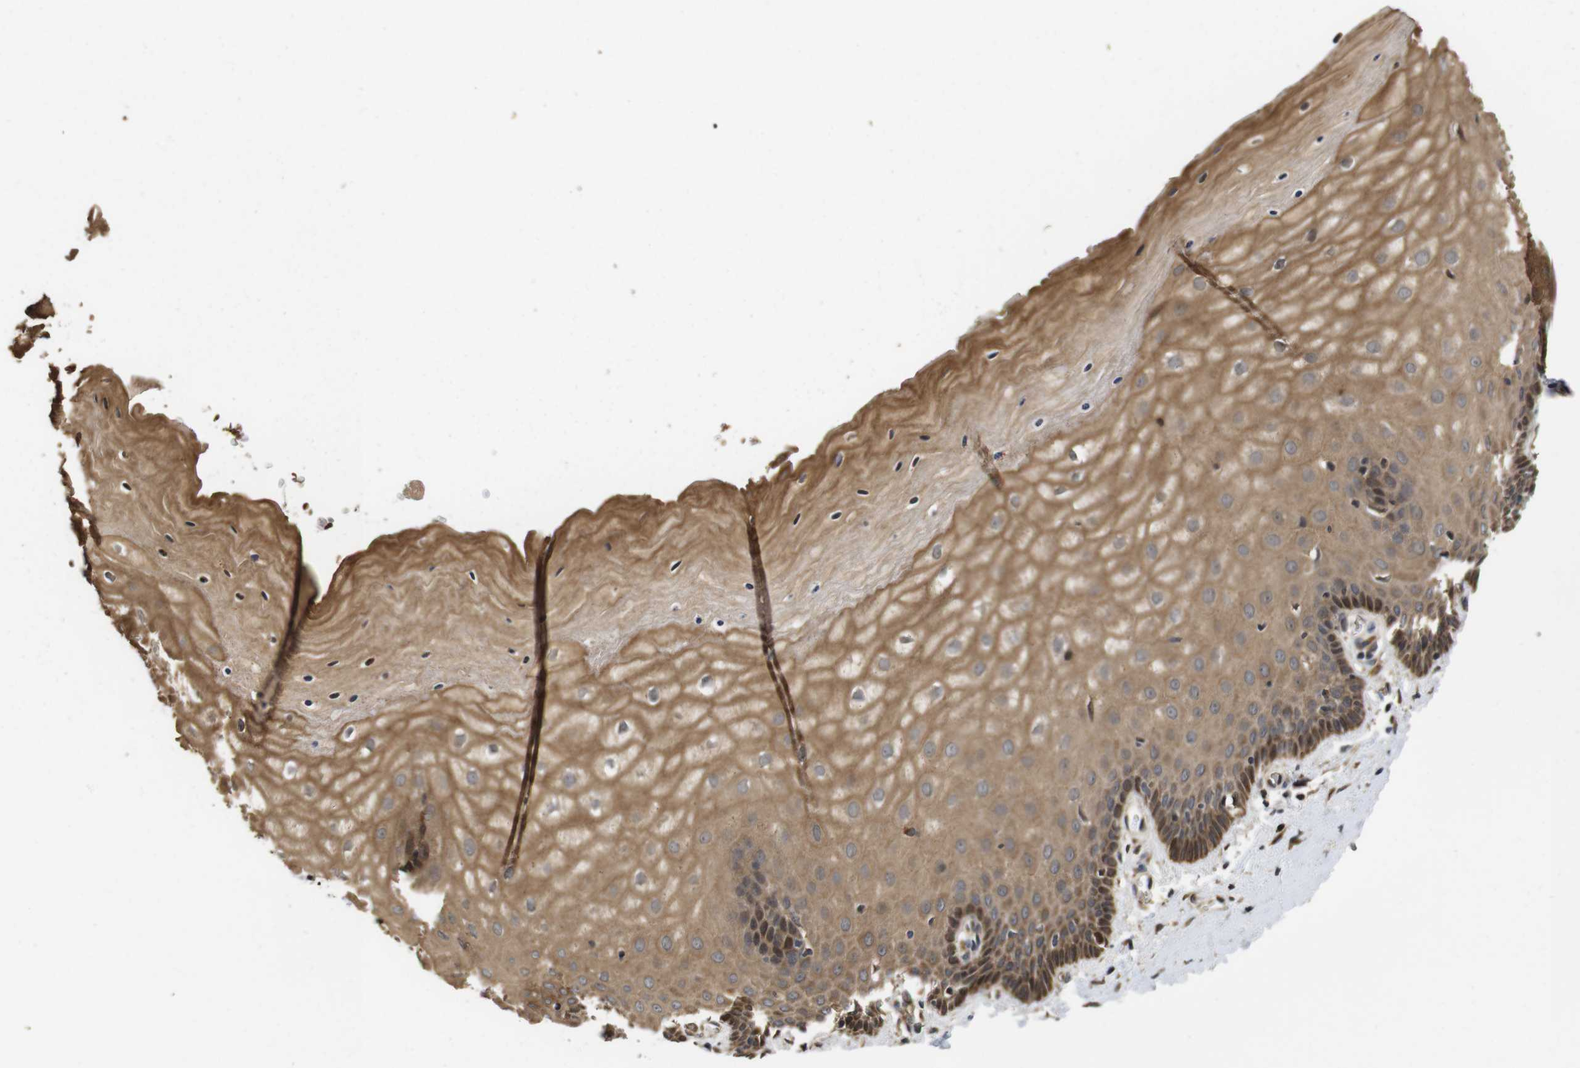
{"staining": {"intensity": "moderate", "quantity": ">75%", "location": "cytoplasmic/membranous"}, "tissue": "cervix", "cell_type": "Glandular cells", "image_type": "normal", "snomed": [{"axis": "morphology", "description": "Normal tissue, NOS"}, {"axis": "topography", "description": "Cervix"}], "caption": "Immunohistochemistry (DAB) staining of normal cervix demonstrates moderate cytoplasmic/membranous protein staining in about >75% of glandular cells. (Brightfield microscopy of DAB IHC at high magnification).", "gene": "PTPN14", "patient": {"sex": "female", "age": 55}}